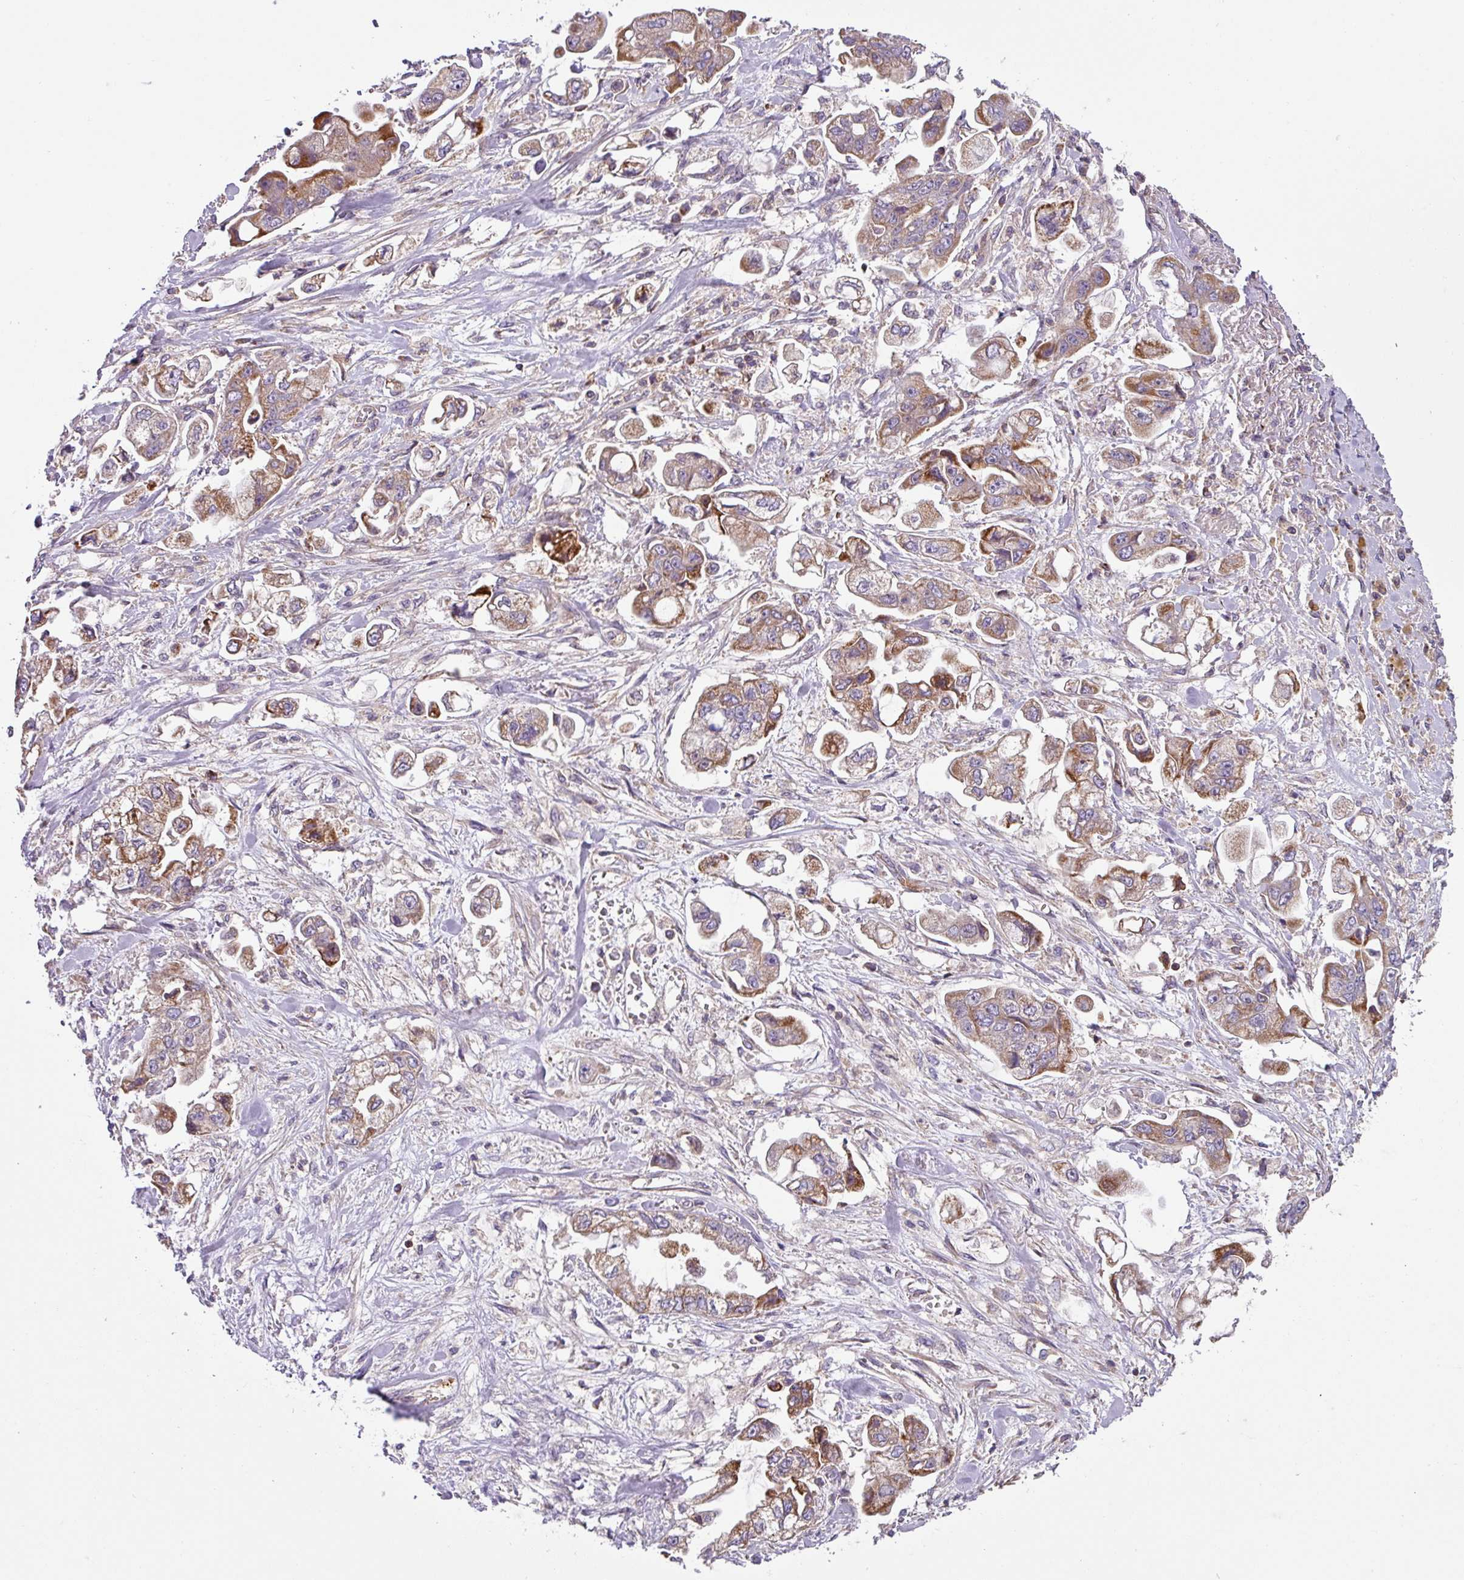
{"staining": {"intensity": "moderate", "quantity": ">75%", "location": "cytoplasmic/membranous"}, "tissue": "stomach cancer", "cell_type": "Tumor cells", "image_type": "cancer", "snomed": [{"axis": "morphology", "description": "Adenocarcinoma, NOS"}, {"axis": "topography", "description": "Stomach"}], "caption": "High-magnification brightfield microscopy of stomach adenocarcinoma stained with DAB (3,3'-diaminobenzidine) (brown) and counterstained with hematoxylin (blue). tumor cells exhibit moderate cytoplasmic/membranous staining is seen in approximately>75% of cells. Nuclei are stained in blue.", "gene": "PLEKHD1", "patient": {"sex": "male", "age": 62}}